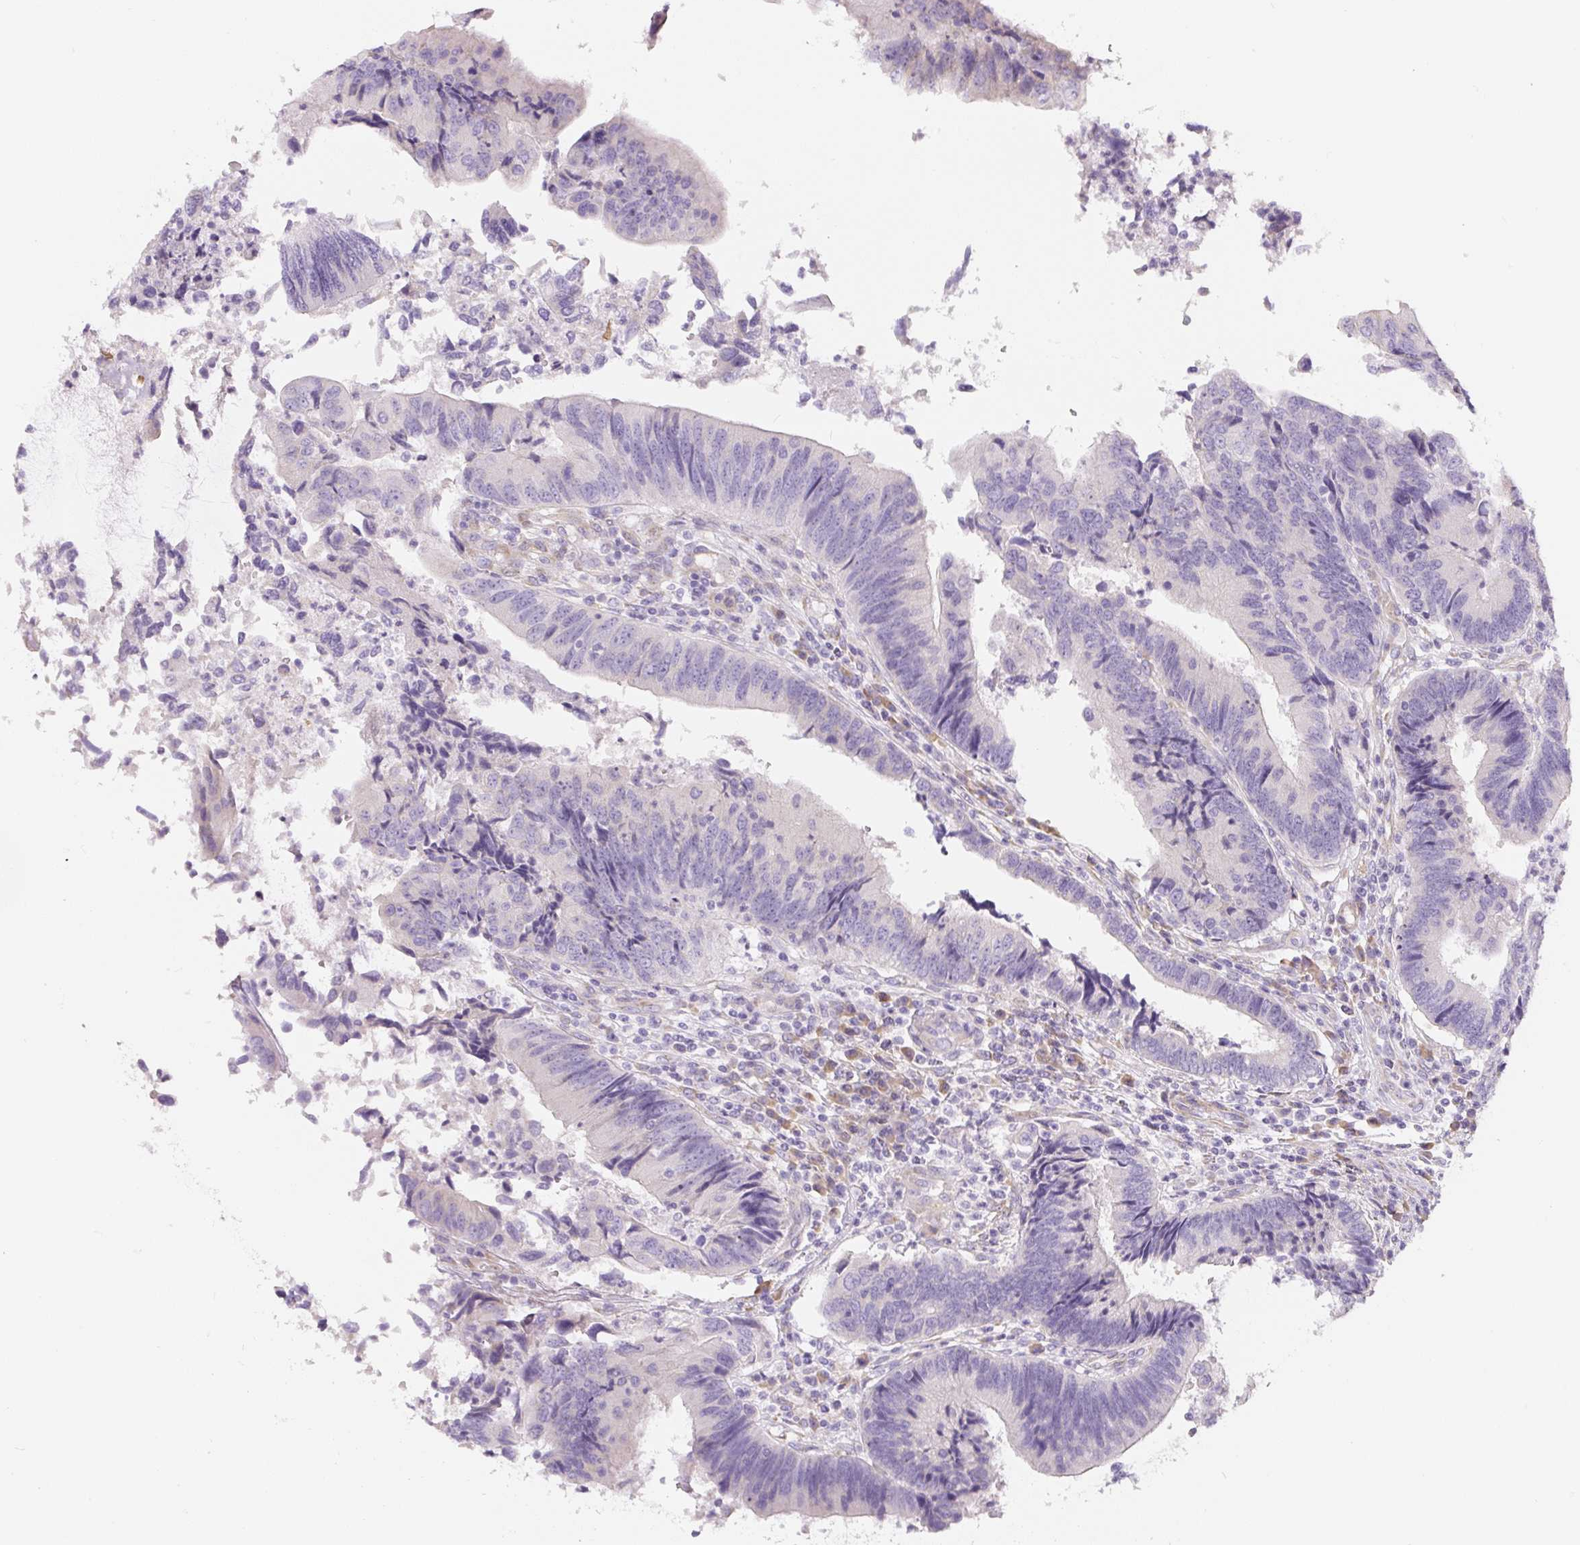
{"staining": {"intensity": "negative", "quantity": "none", "location": "none"}, "tissue": "colorectal cancer", "cell_type": "Tumor cells", "image_type": "cancer", "snomed": [{"axis": "morphology", "description": "Adenocarcinoma, NOS"}, {"axis": "topography", "description": "Colon"}], "caption": "High power microscopy photomicrograph of an IHC micrograph of colorectal cancer, revealing no significant staining in tumor cells. Nuclei are stained in blue.", "gene": "PWWP3B", "patient": {"sex": "female", "age": 67}}